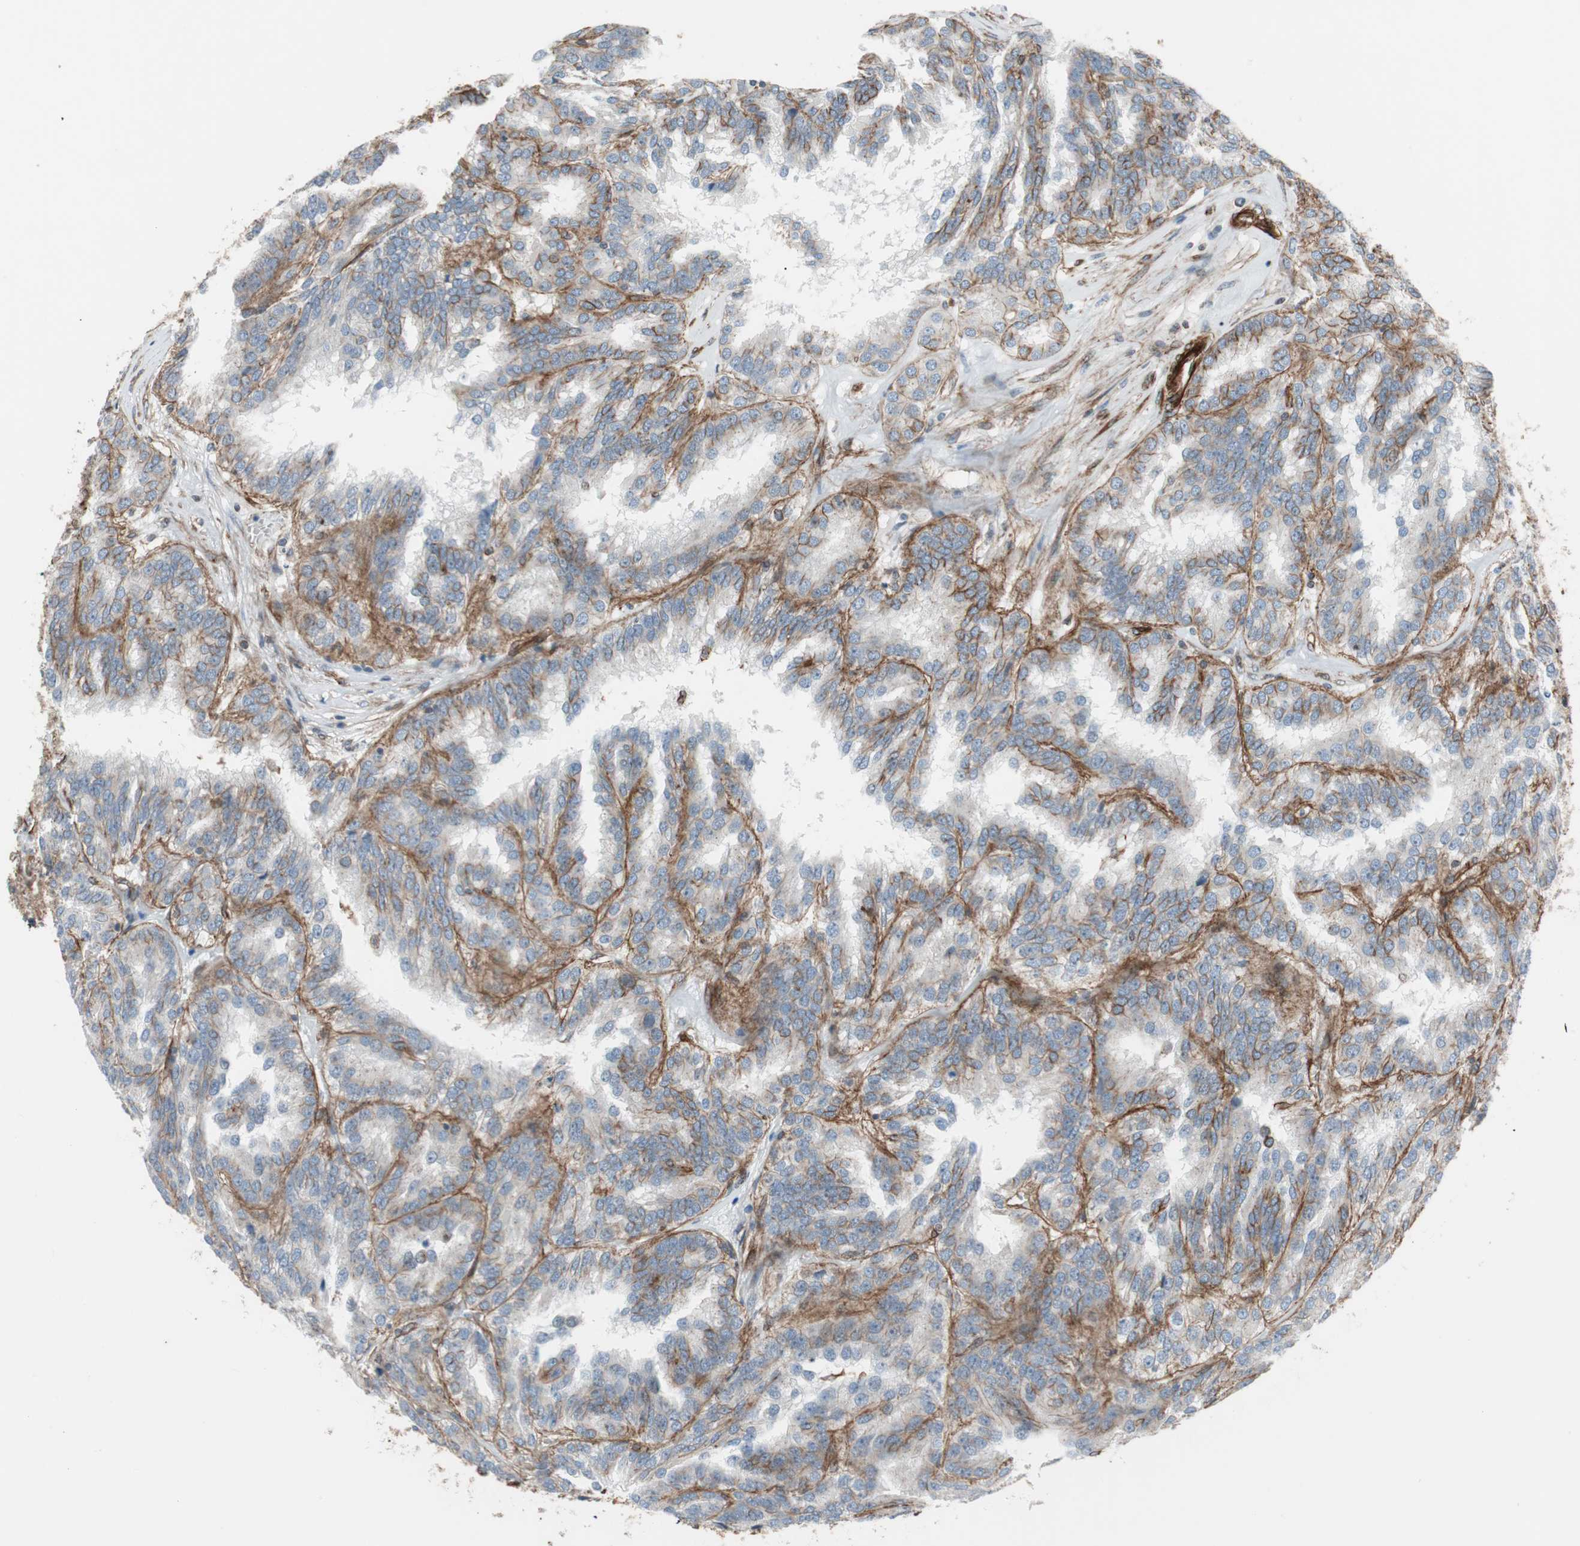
{"staining": {"intensity": "weak", "quantity": "25%-75%", "location": "cytoplasmic/membranous"}, "tissue": "renal cancer", "cell_type": "Tumor cells", "image_type": "cancer", "snomed": [{"axis": "morphology", "description": "Adenocarcinoma, NOS"}, {"axis": "topography", "description": "Kidney"}], "caption": "This micrograph demonstrates renal cancer (adenocarcinoma) stained with immunohistochemistry (IHC) to label a protein in brown. The cytoplasmic/membranous of tumor cells show weak positivity for the protein. Nuclei are counter-stained blue.", "gene": "TCTA", "patient": {"sex": "male", "age": 46}}